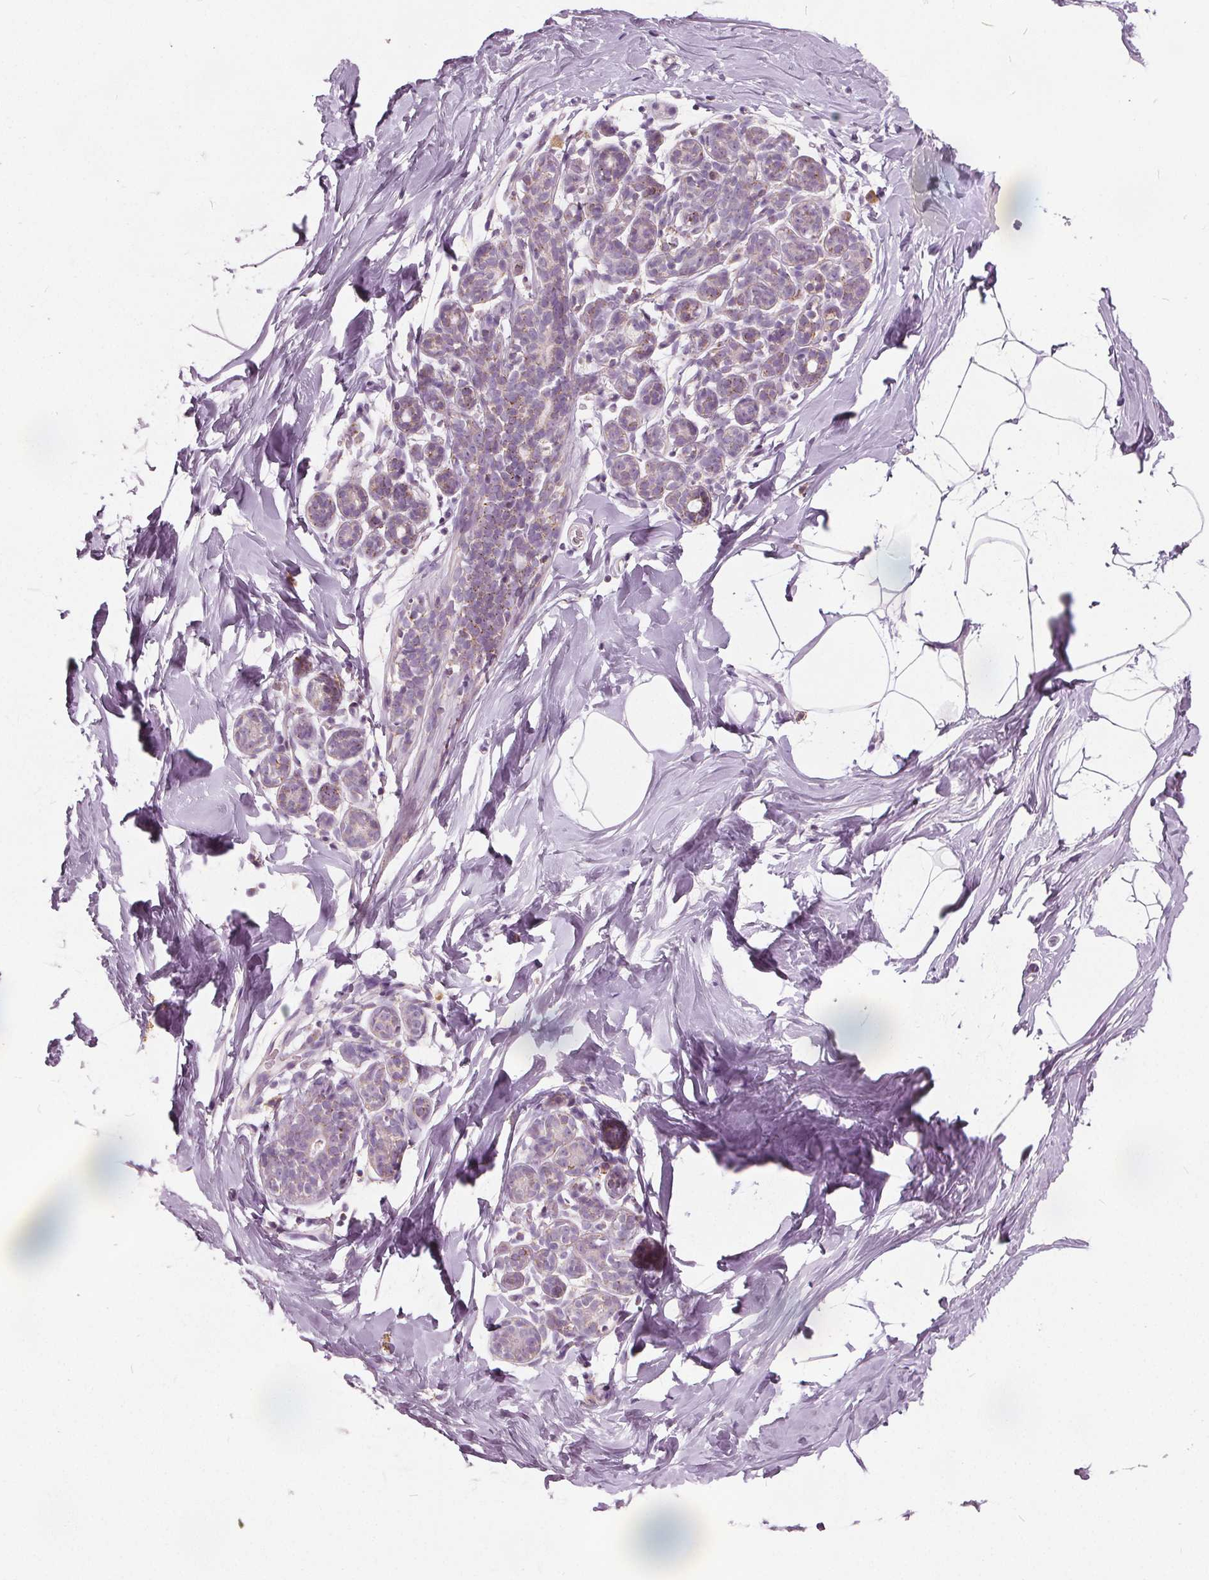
{"staining": {"intensity": "negative", "quantity": "none", "location": "none"}, "tissue": "breast", "cell_type": "Adipocytes", "image_type": "normal", "snomed": [{"axis": "morphology", "description": "Normal tissue, NOS"}, {"axis": "topography", "description": "Breast"}], "caption": "Histopathology image shows no significant protein staining in adipocytes of normal breast.", "gene": "ECI2", "patient": {"sex": "female", "age": 32}}